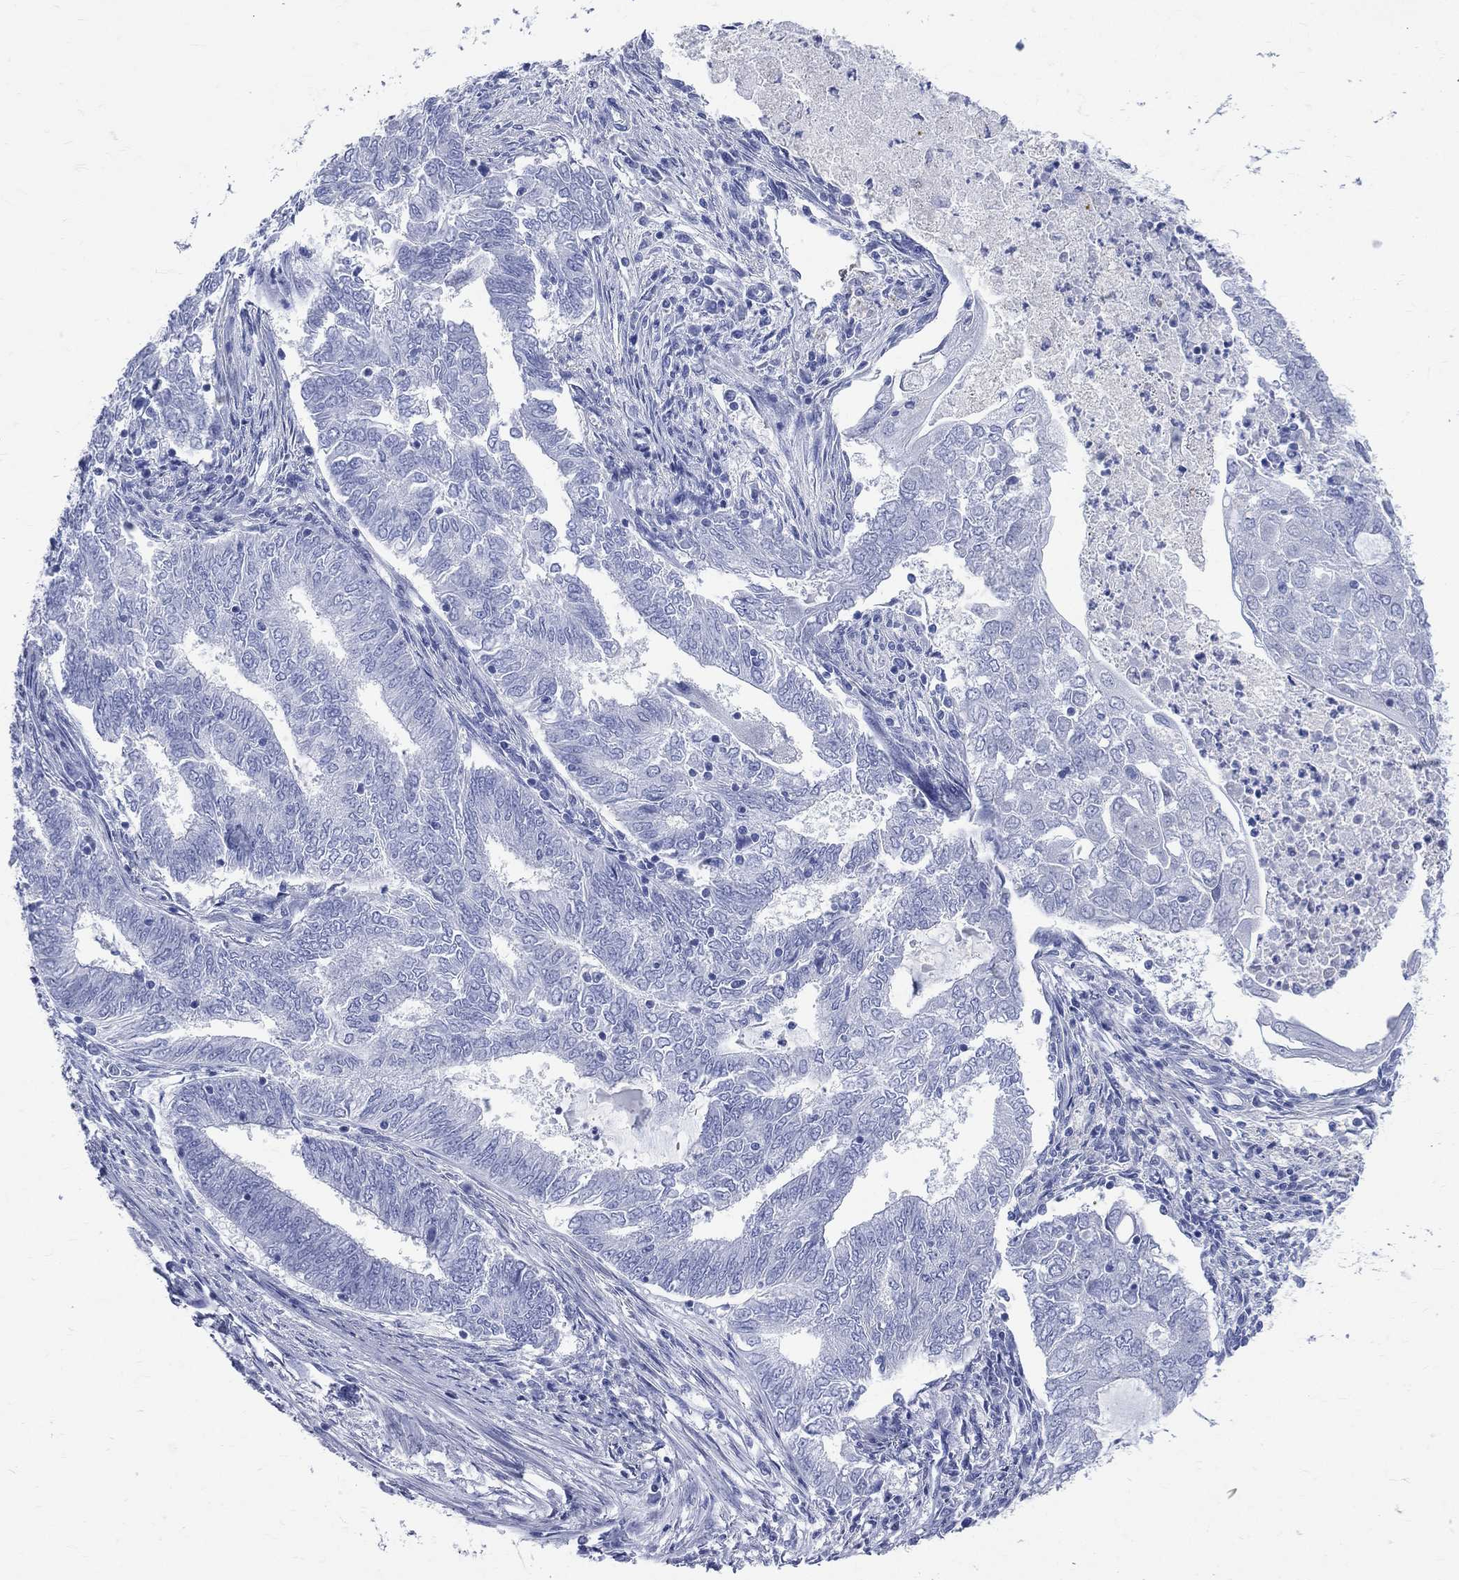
{"staining": {"intensity": "negative", "quantity": "none", "location": "none"}, "tissue": "endometrial cancer", "cell_type": "Tumor cells", "image_type": "cancer", "snomed": [{"axis": "morphology", "description": "Adenocarcinoma, NOS"}, {"axis": "topography", "description": "Endometrium"}], "caption": "An immunohistochemistry (IHC) image of endometrial cancer is shown. There is no staining in tumor cells of endometrial cancer.", "gene": "SYP", "patient": {"sex": "female", "age": 62}}